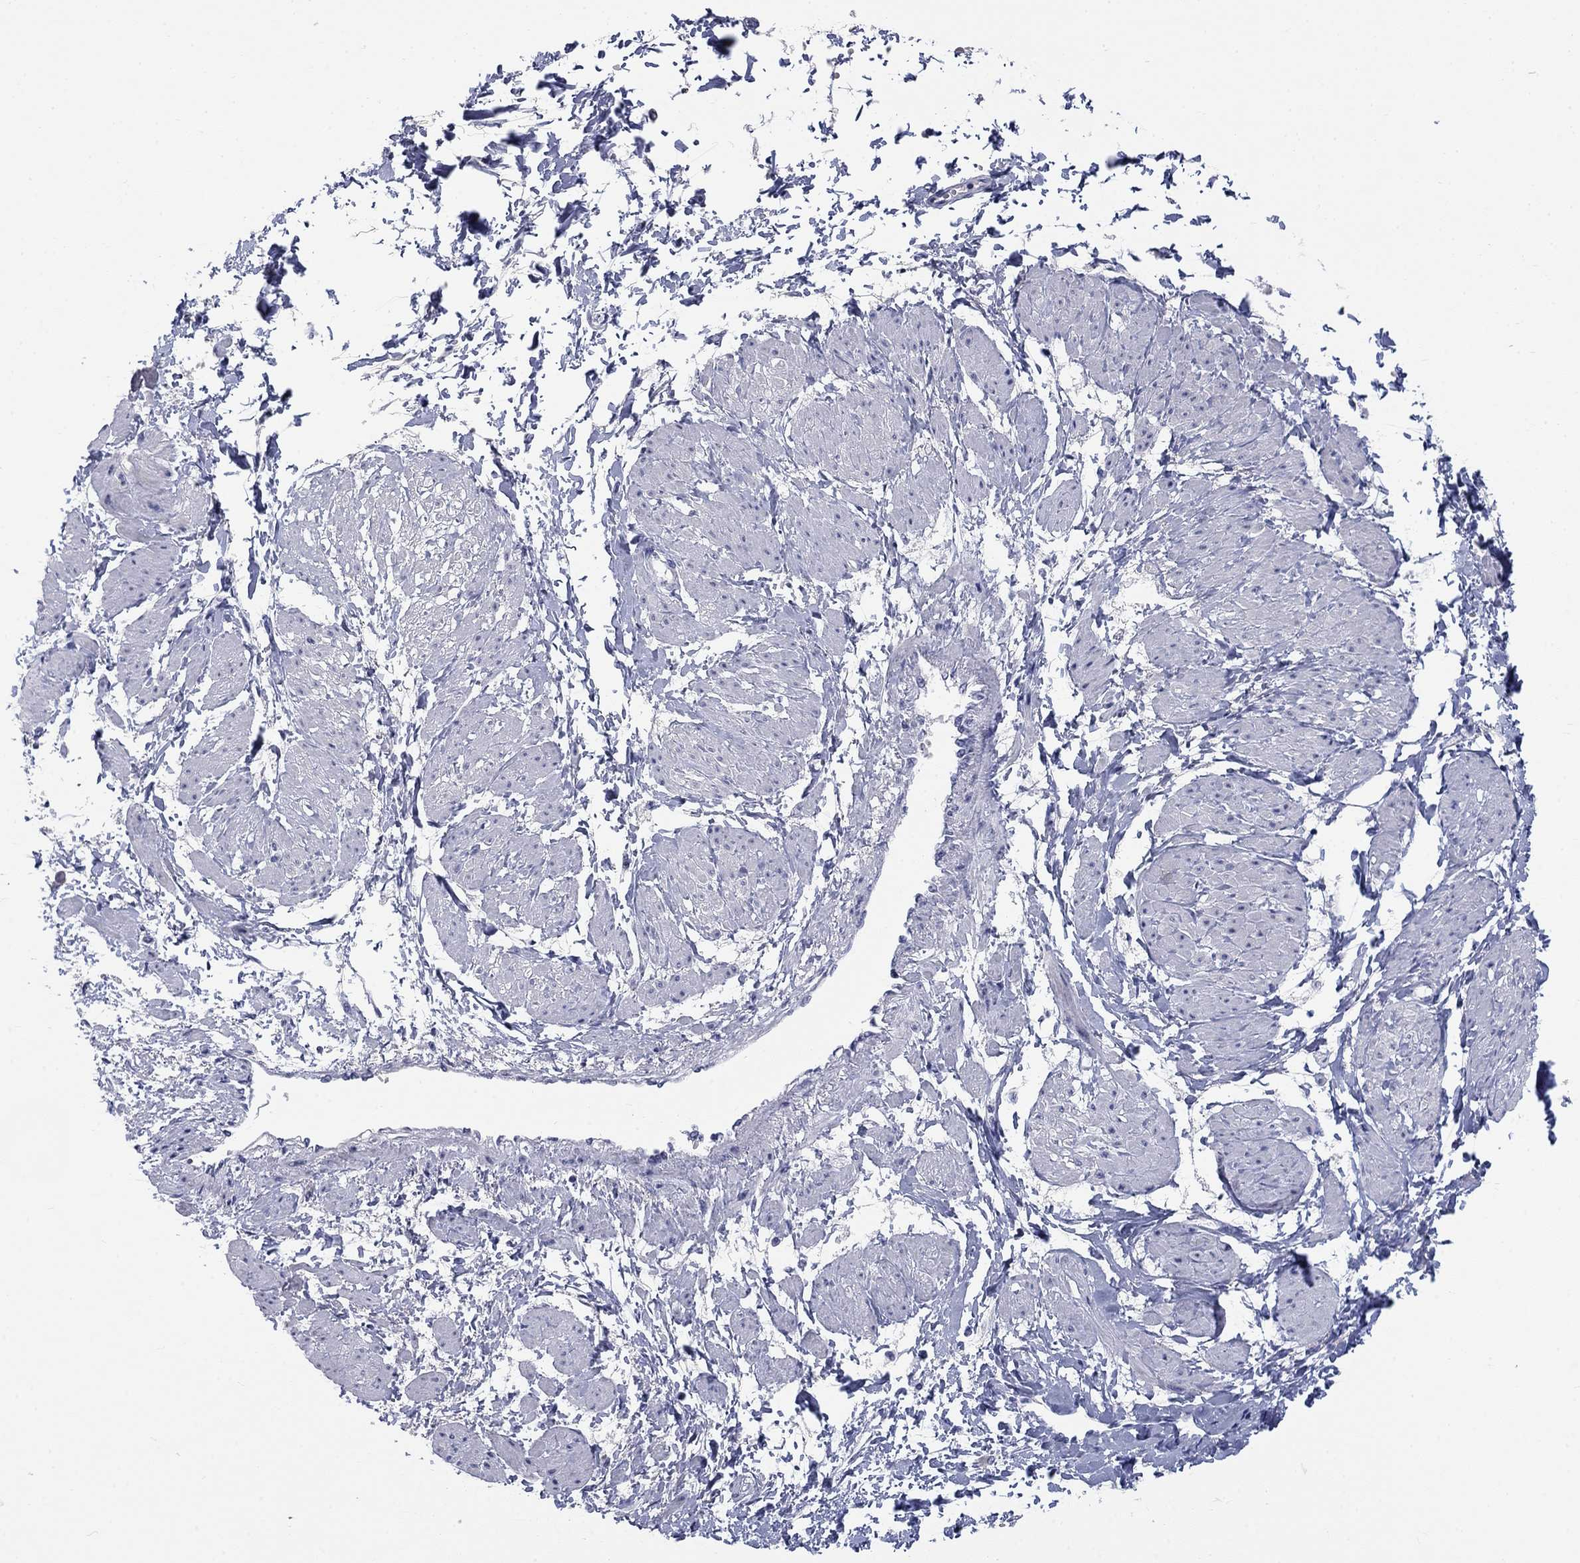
{"staining": {"intensity": "negative", "quantity": "none", "location": "none"}, "tissue": "smooth muscle", "cell_type": "Smooth muscle cells", "image_type": "normal", "snomed": [{"axis": "morphology", "description": "Normal tissue, NOS"}, {"axis": "topography", "description": "Smooth muscle"}, {"axis": "topography", "description": "Uterus"}], "caption": "There is no significant staining in smooth muscle cells of smooth muscle. (Stains: DAB (3,3'-diaminobenzidine) immunohistochemistry (IHC) with hematoxylin counter stain, Microscopy: brightfield microscopy at high magnification).", "gene": "ELAVL4", "patient": {"sex": "female", "age": 39}}